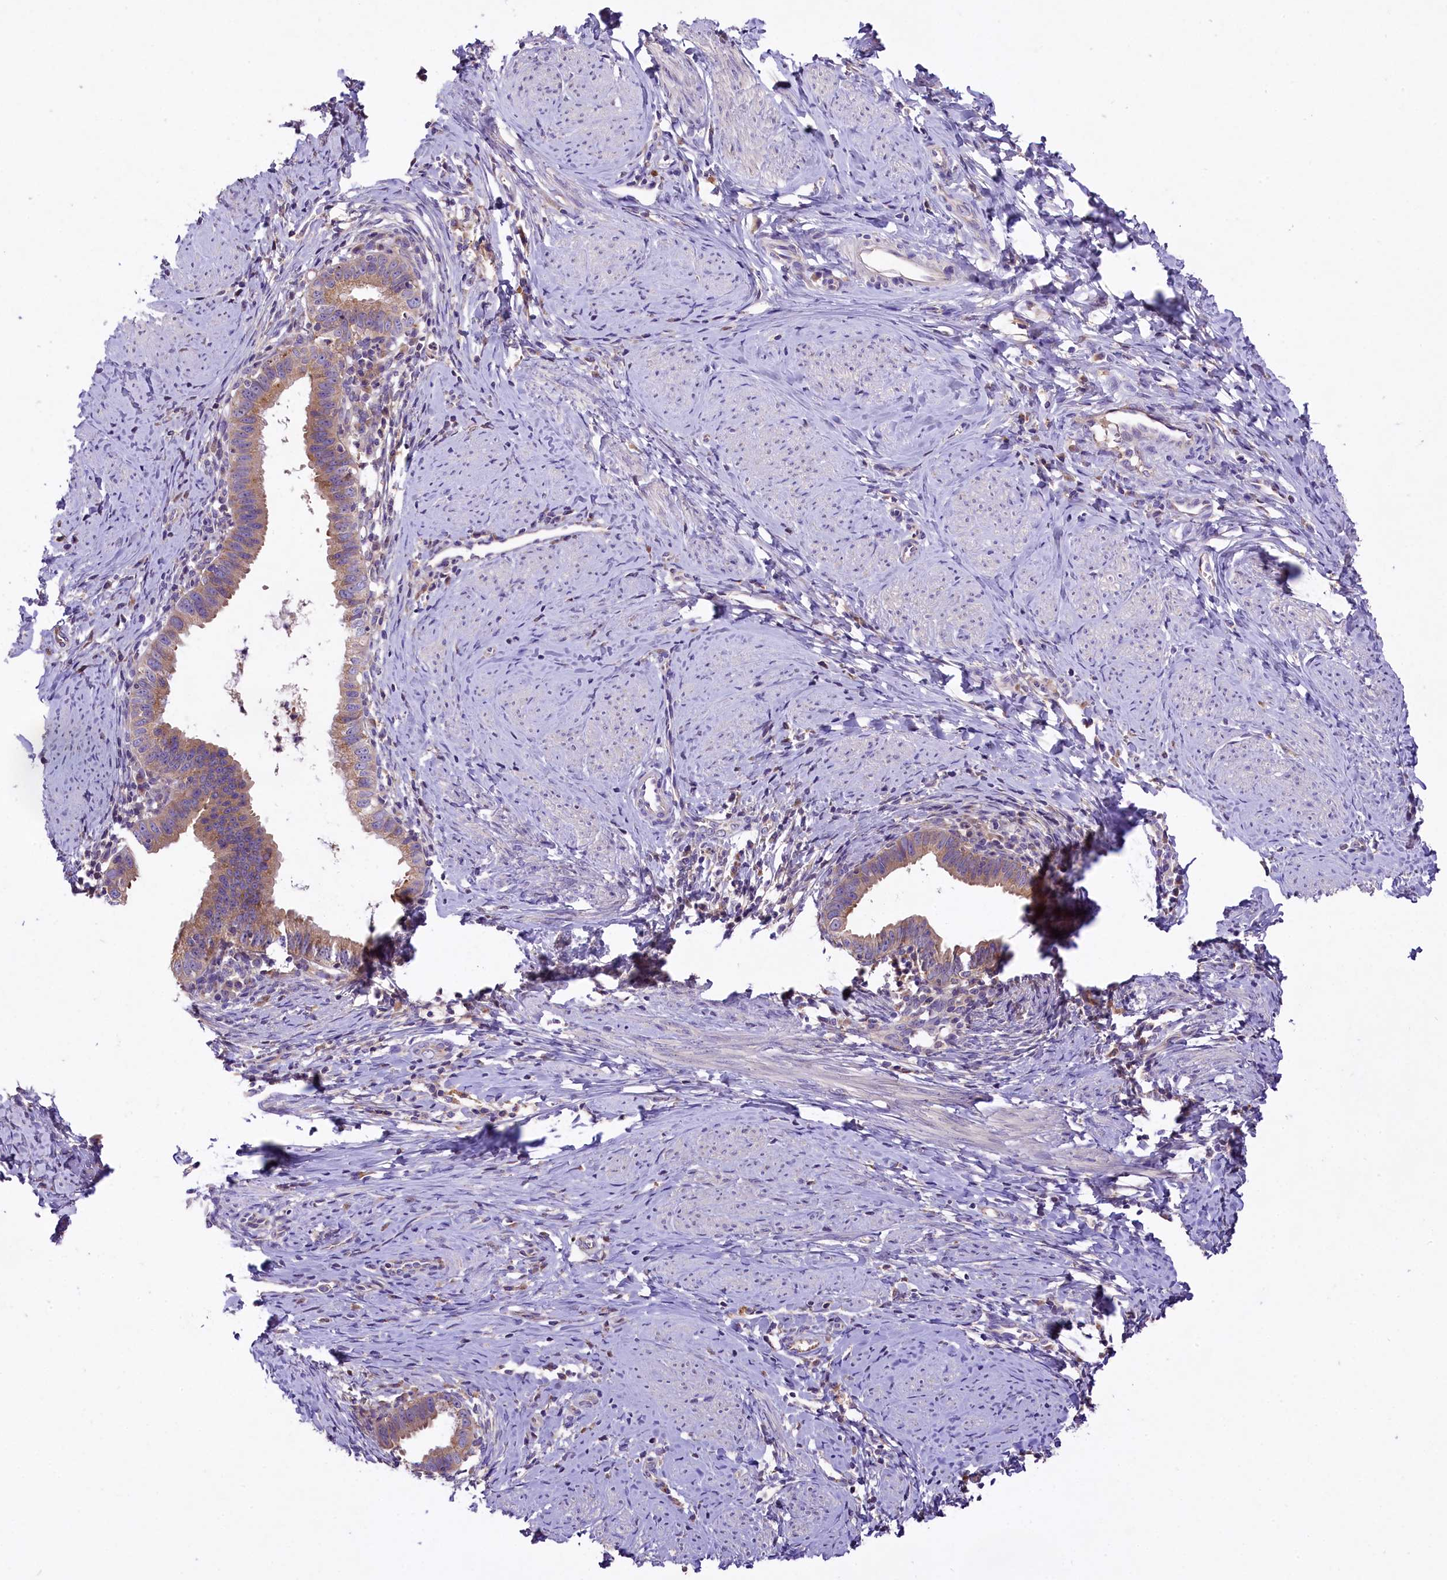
{"staining": {"intensity": "weak", "quantity": ">75%", "location": "cytoplasmic/membranous"}, "tissue": "cervical cancer", "cell_type": "Tumor cells", "image_type": "cancer", "snomed": [{"axis": "morphology", "description": "Adenocarcinoma, NOS"}, {"axis": "topography", "description": "Cervix"}], "caption": "Approximately >75% of tumor cells in cervical adenocarcinoma exhibit weak cytoplasmic/membranous protein staining as visualized by brown immunohistochemical staining.", "gene": "PEMT", "patient": {"sex": "female", "age": 36}}